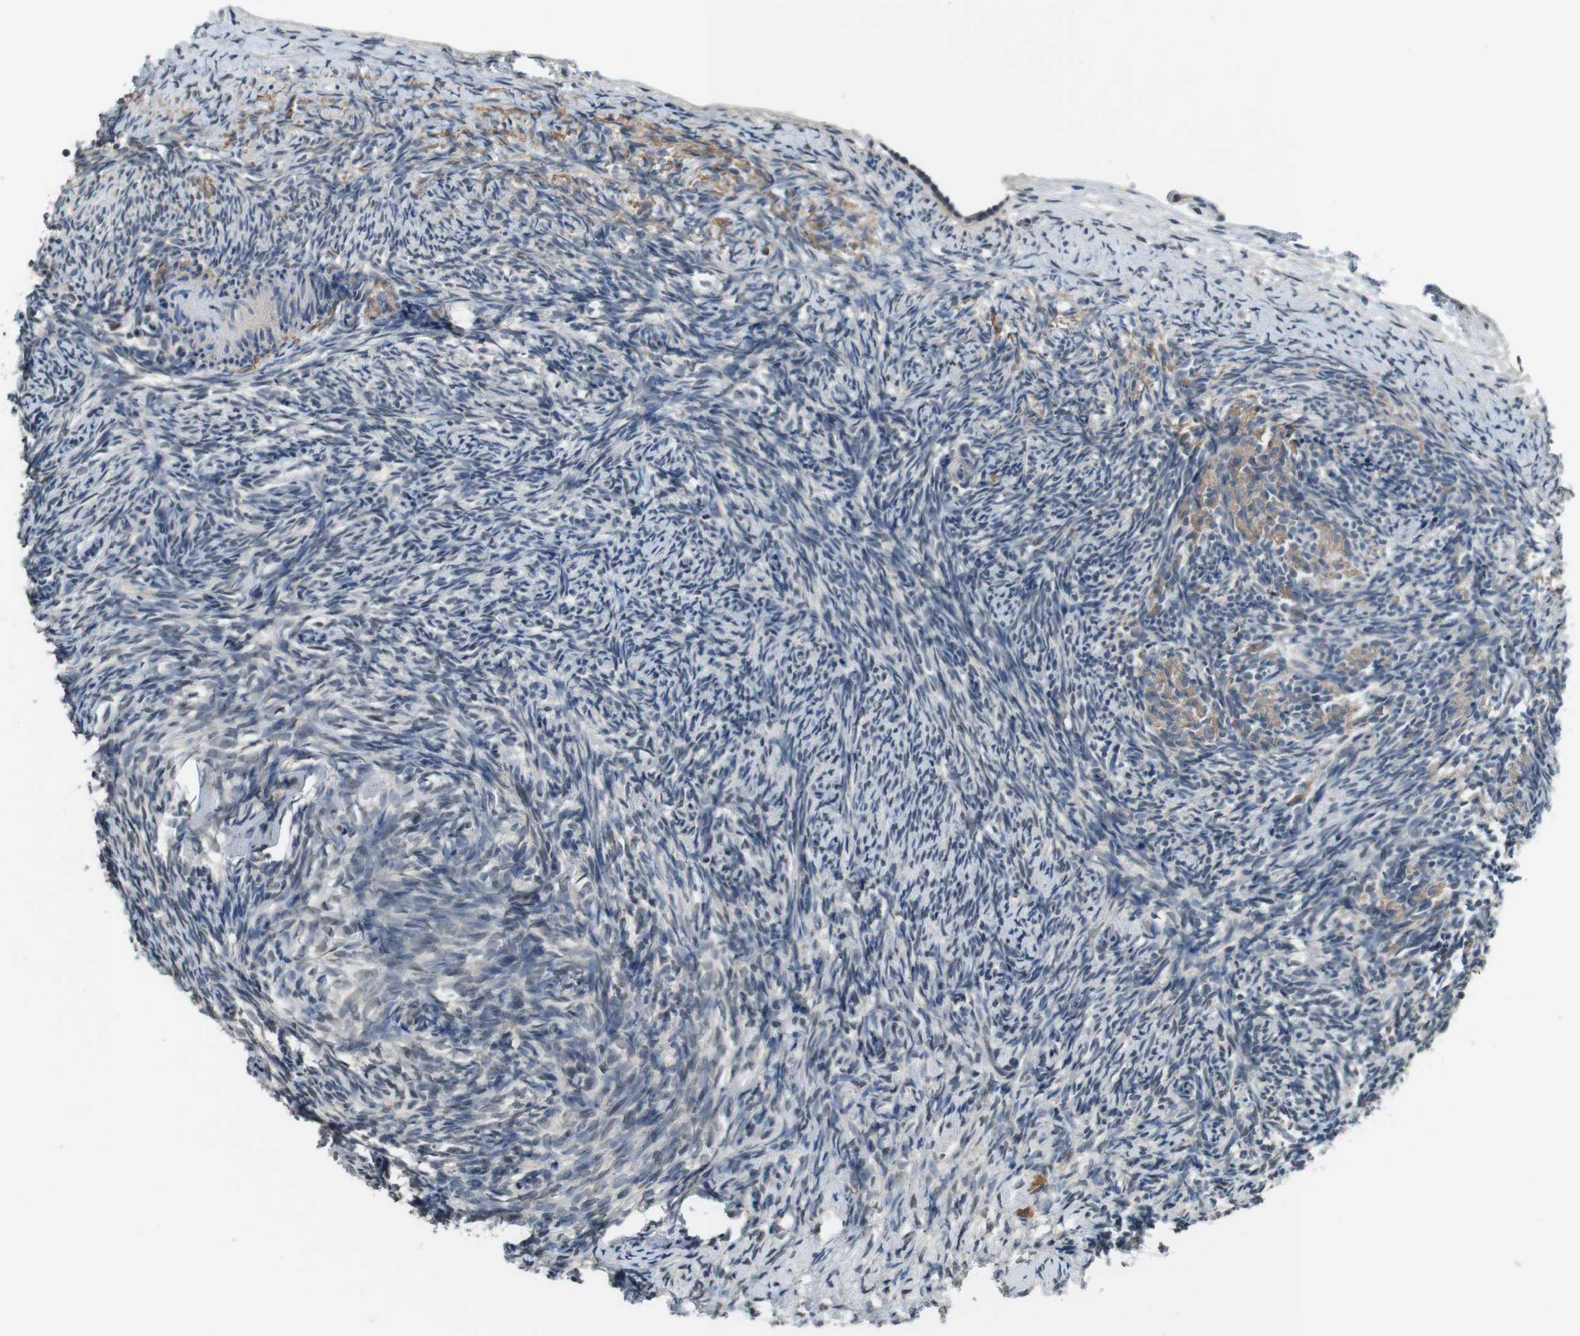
{"staining": {"intensity": "weak", "quantity": "<25%", "location": "cytoplasmic/membranous,nuclear"}, "tissue": "ovary", "cell_type": "Ovarian stroma cells", "image_type": "normal", "snomed": [{"axis": "morphology", "description": "Normal tissue, NOS"}, {"axis": "topography", "description": "Ovary"}], "caption": "IHC photomicrograph of normal ovary: human ovary stained with DAB reveals no significant protein expression in ovarian stroma cells.", "gene": "CDK14", "patient": {"sex": "female", "age": 60}}